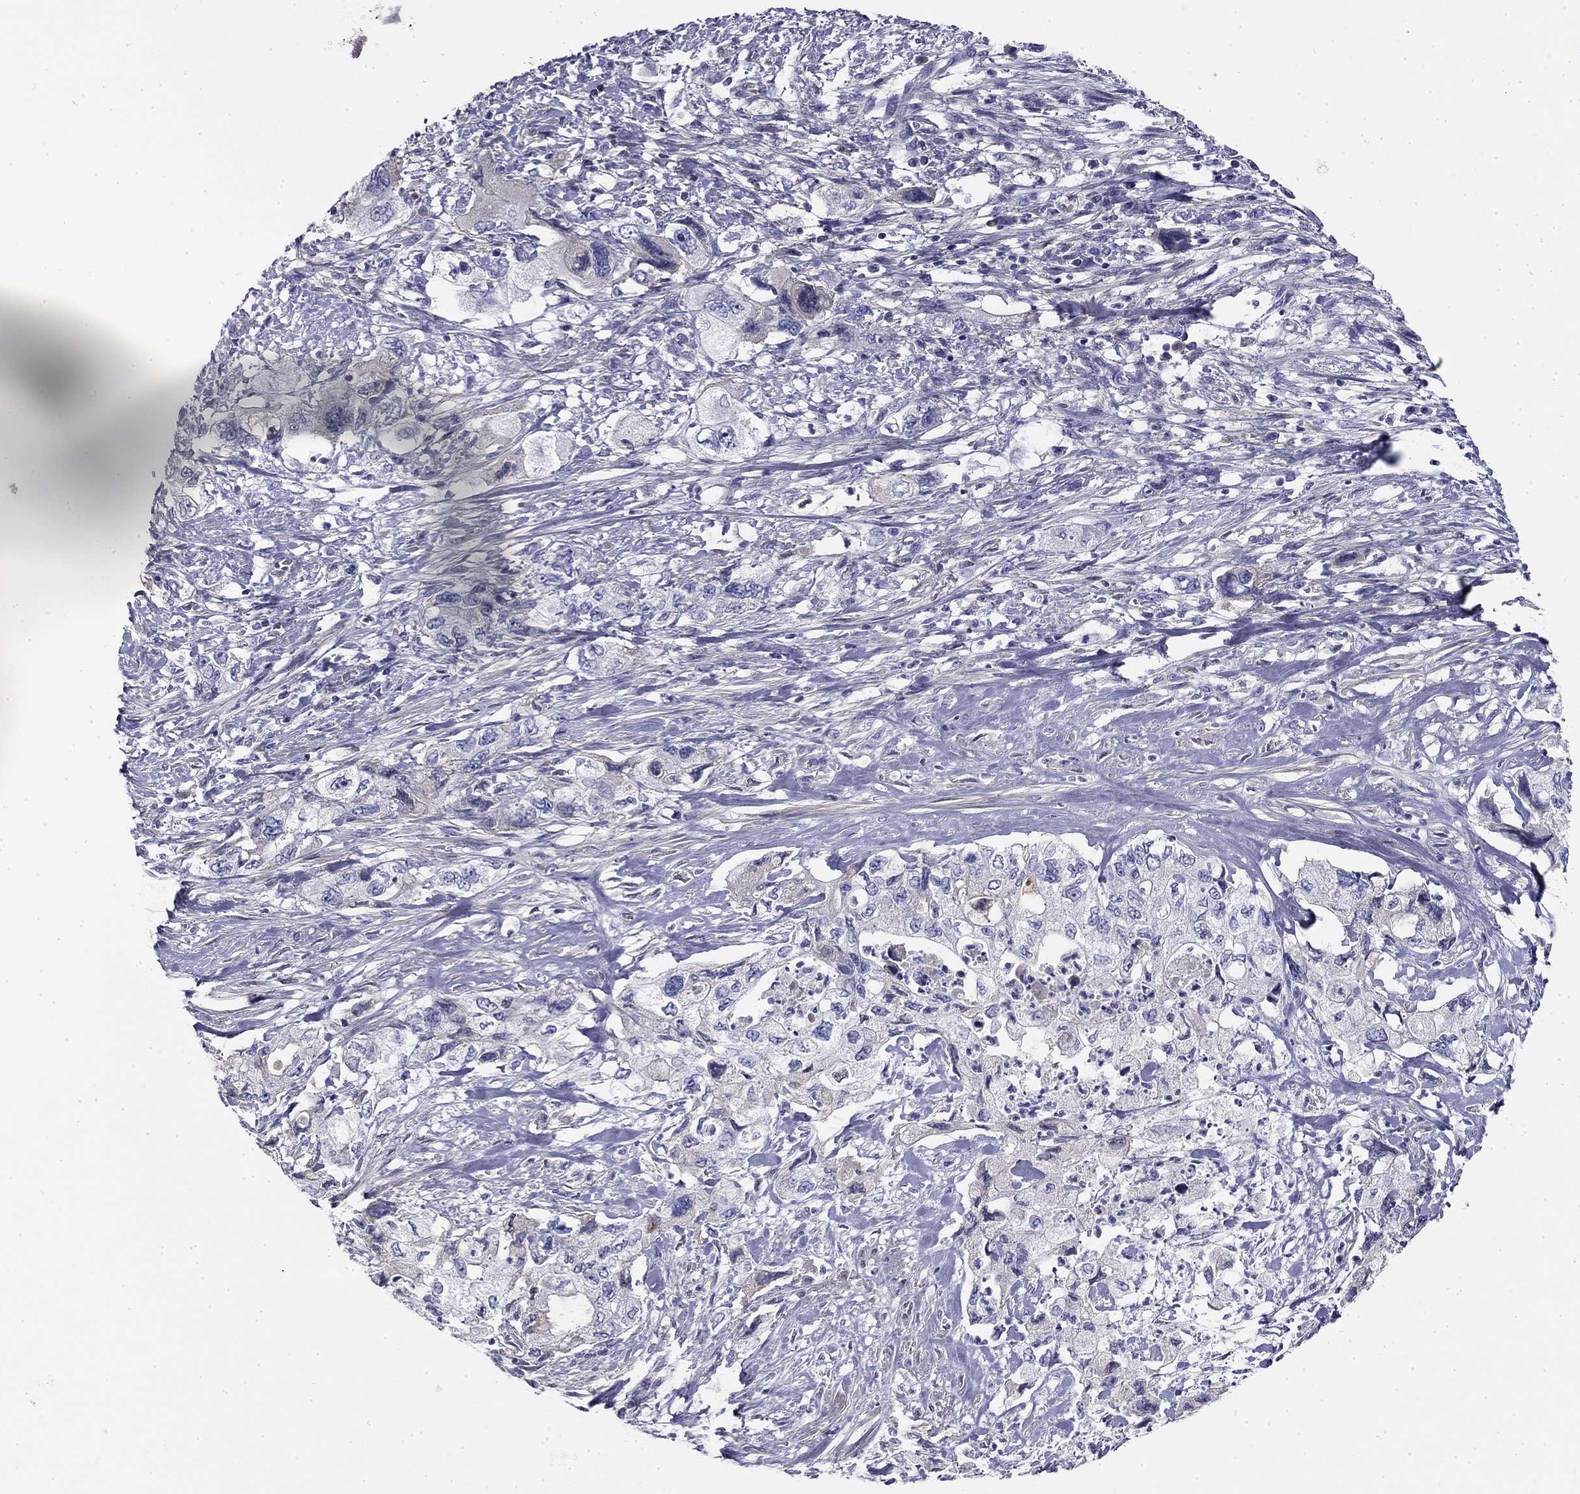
{"staining": {"intensity": "negative", "quantity": "none", "location": "none"}, "tissue": "pancreatic cancer", "cell_type": "Tumor cells", "image_type": "cancer", "snomed": [{"axis": "morphology", "description": "Adenocarcinoma, NOS"}, {"axis": "topography", "description": "Pancreas"}], "caption": "Tumor cells are negative for protein expression in human pancreatic cancer (adenocarcinoma).", "gene": "CPLX4", "patient": {"sex": "female", "age": 73}}